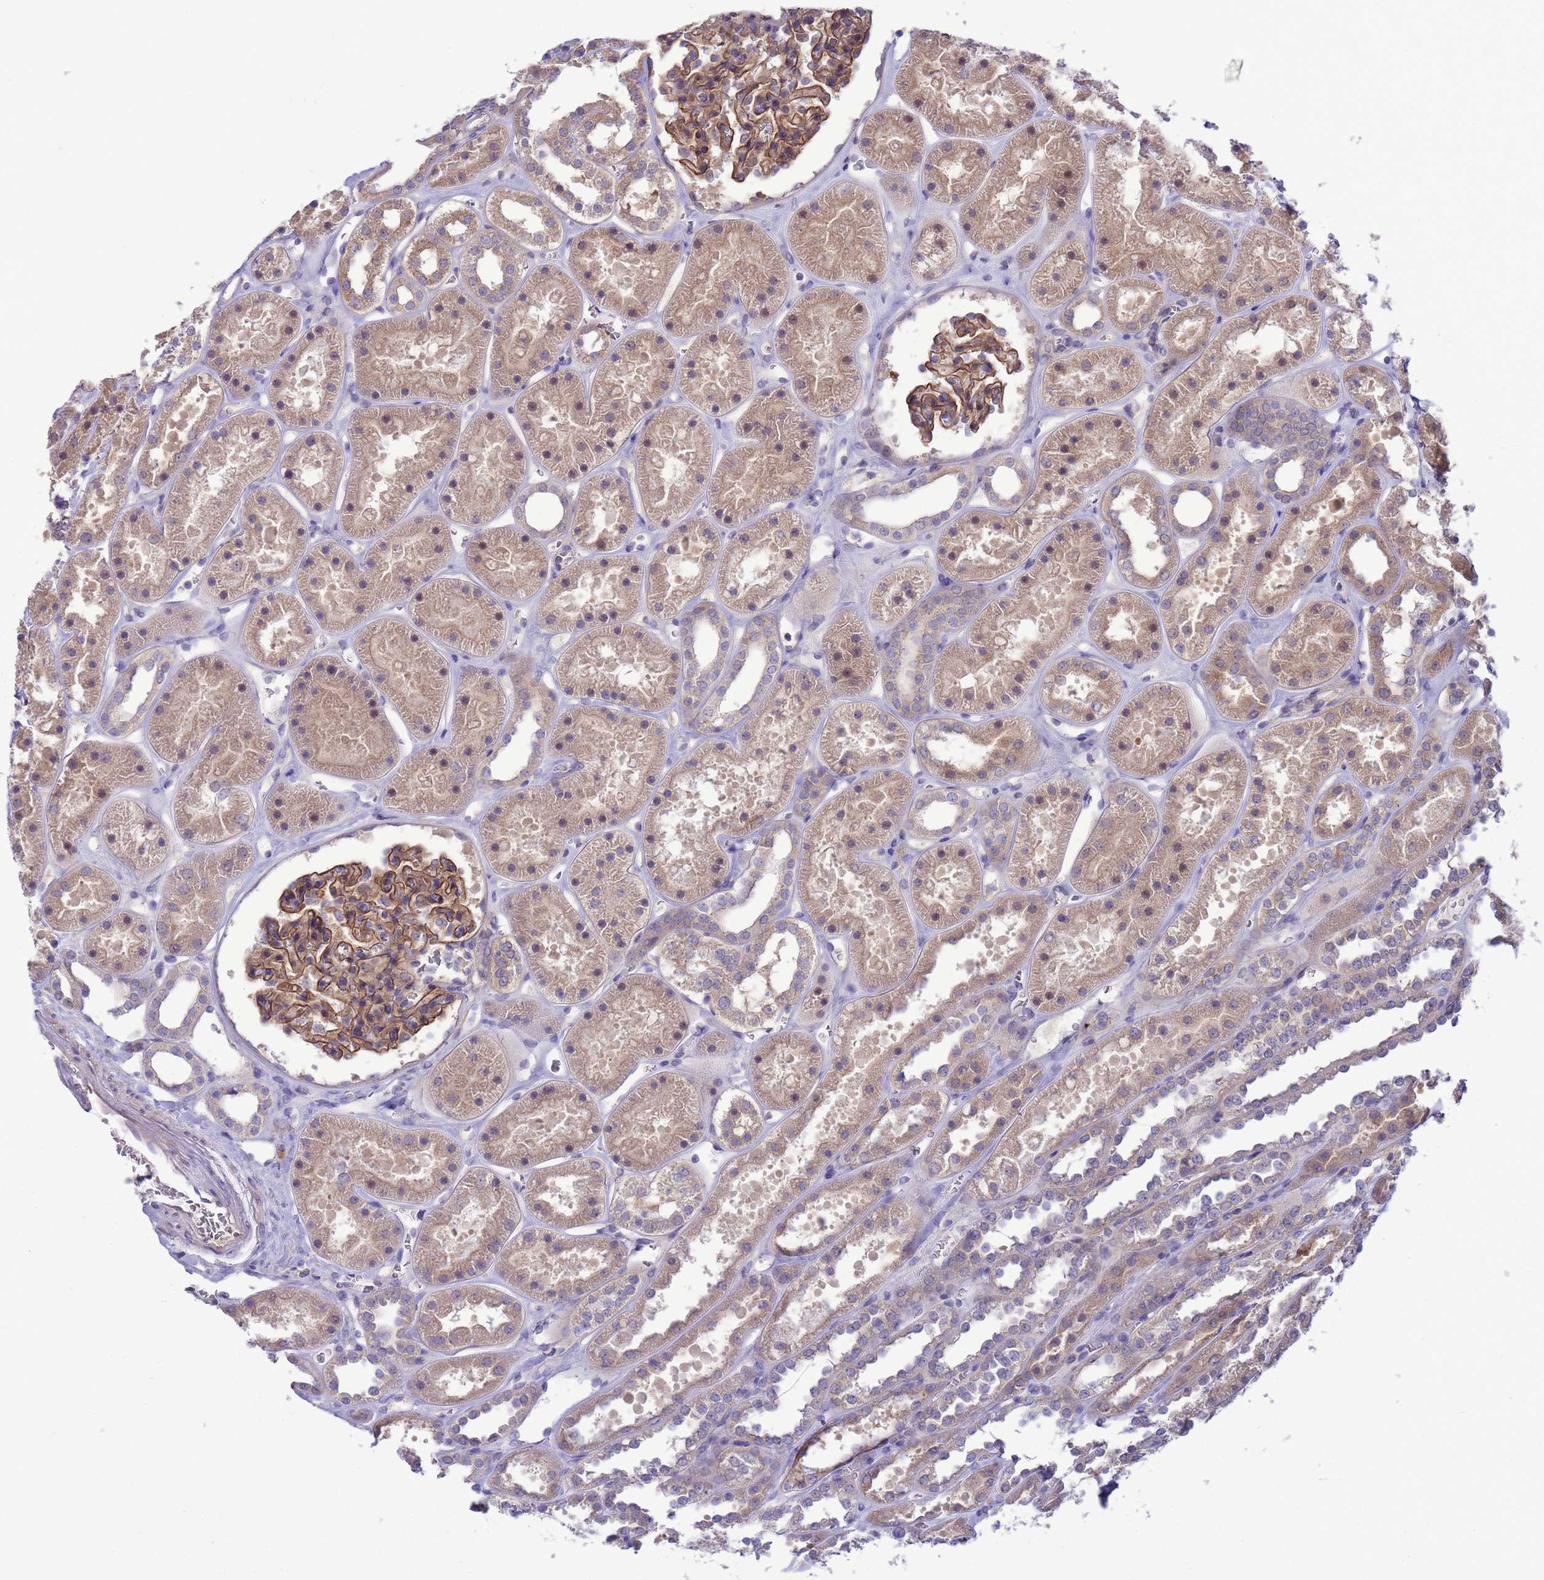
{"staining": {"intensity": "moderate", "quantity": "25%-75%", "location": "cytoplasmic/membranous"}, "tissue": "kidney", "cell_type": "Cells in glomeruli", "image_type": "normal", "snomed": [{"axis": "morphology", "description": "Normal tissue, NOS"}, {"axis": "topography", "description": "Kidney"}], "caption": "Cells in glomeruli reveal medium levels of moderate cytoplasmic/membranous positivity in approximately 25%-75% of cells in normal kidney. (brown staining indicates protein expression, while blue staining denotes nuclei).", "gene": "GJA10", "patient": {"sex": "female", "age": 41}}